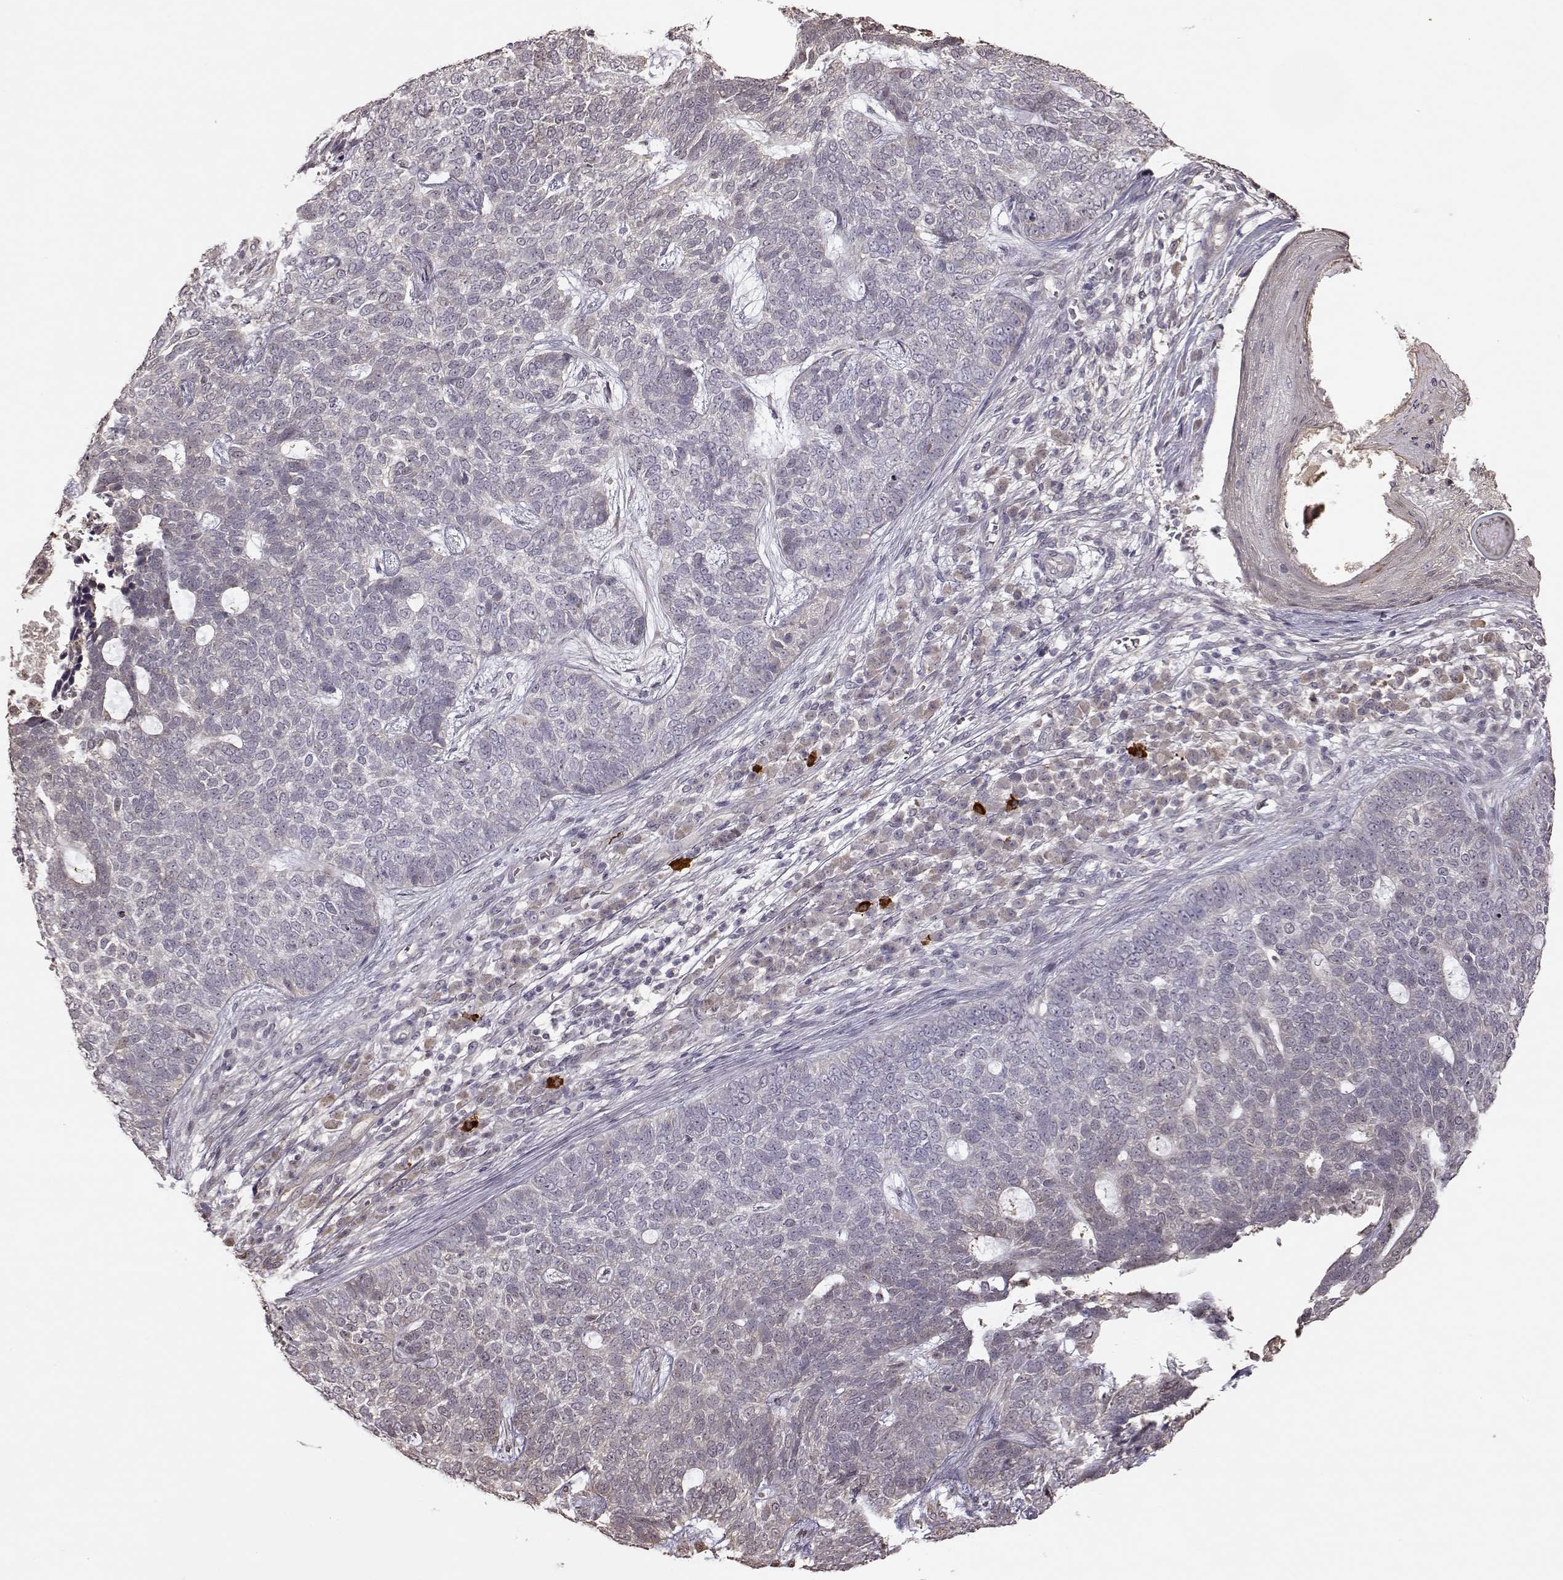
{"staining": {"intensity": "negative", "quantity": "none", "location": "none"}, "tissue": "skin cancer", "cell_type": "Tumor cells", "image_type": "cancer", "snomed": [{"axis": "morphology", "description": "Basal cell carcinoma"}, {"axis": "topography", "description": "Skin"}], "caption": "Immunohistochemistry (IHC) of skin cancer (basal cell carcinoma) shows no staining in tumor cells.", "gene": "CRB1", "patient": {"sex": "female", "age": 69}}